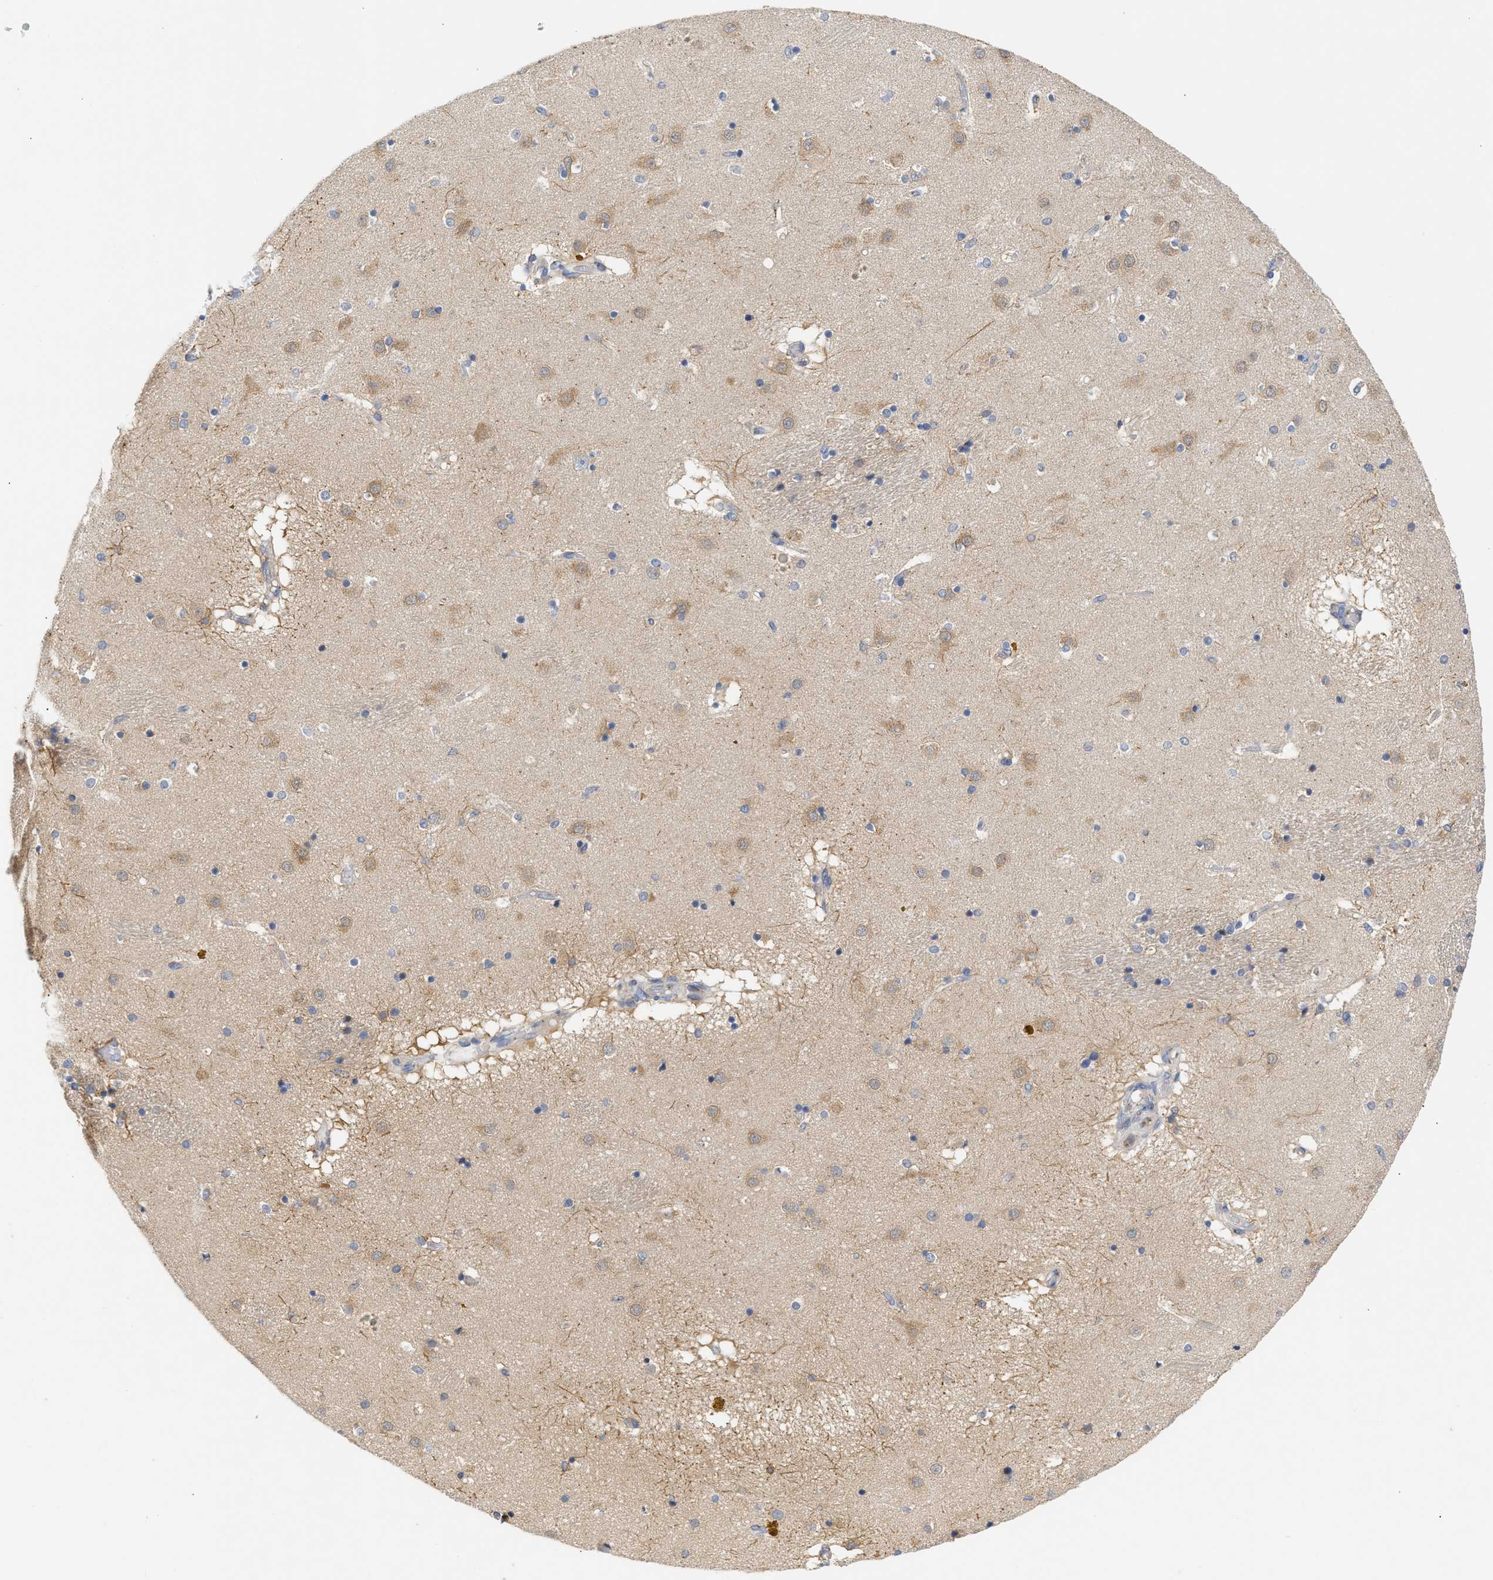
{"staining": {"intensity": "moderate", "quantity": "<25%", "location": "cytoplasmic/membranous"}, "tissue": "caudate", "cell_type": "Glial cells", "image_type": "normal", "snomed": [{"axis": "morphology", "description": "Normal tissue, NOS"}, {"axis": "topography", "description": "Lateral ventricle wall"}], "caption": "Immunohistochemistry histopathology image of benign caudate stained for a protein (brown), which shows low levels of moderate cytoplasmic/membranous staining in approximately <25% of glial cells.", "gene": "TRIM50", "patient": {"sex": "male", "age": 70}}